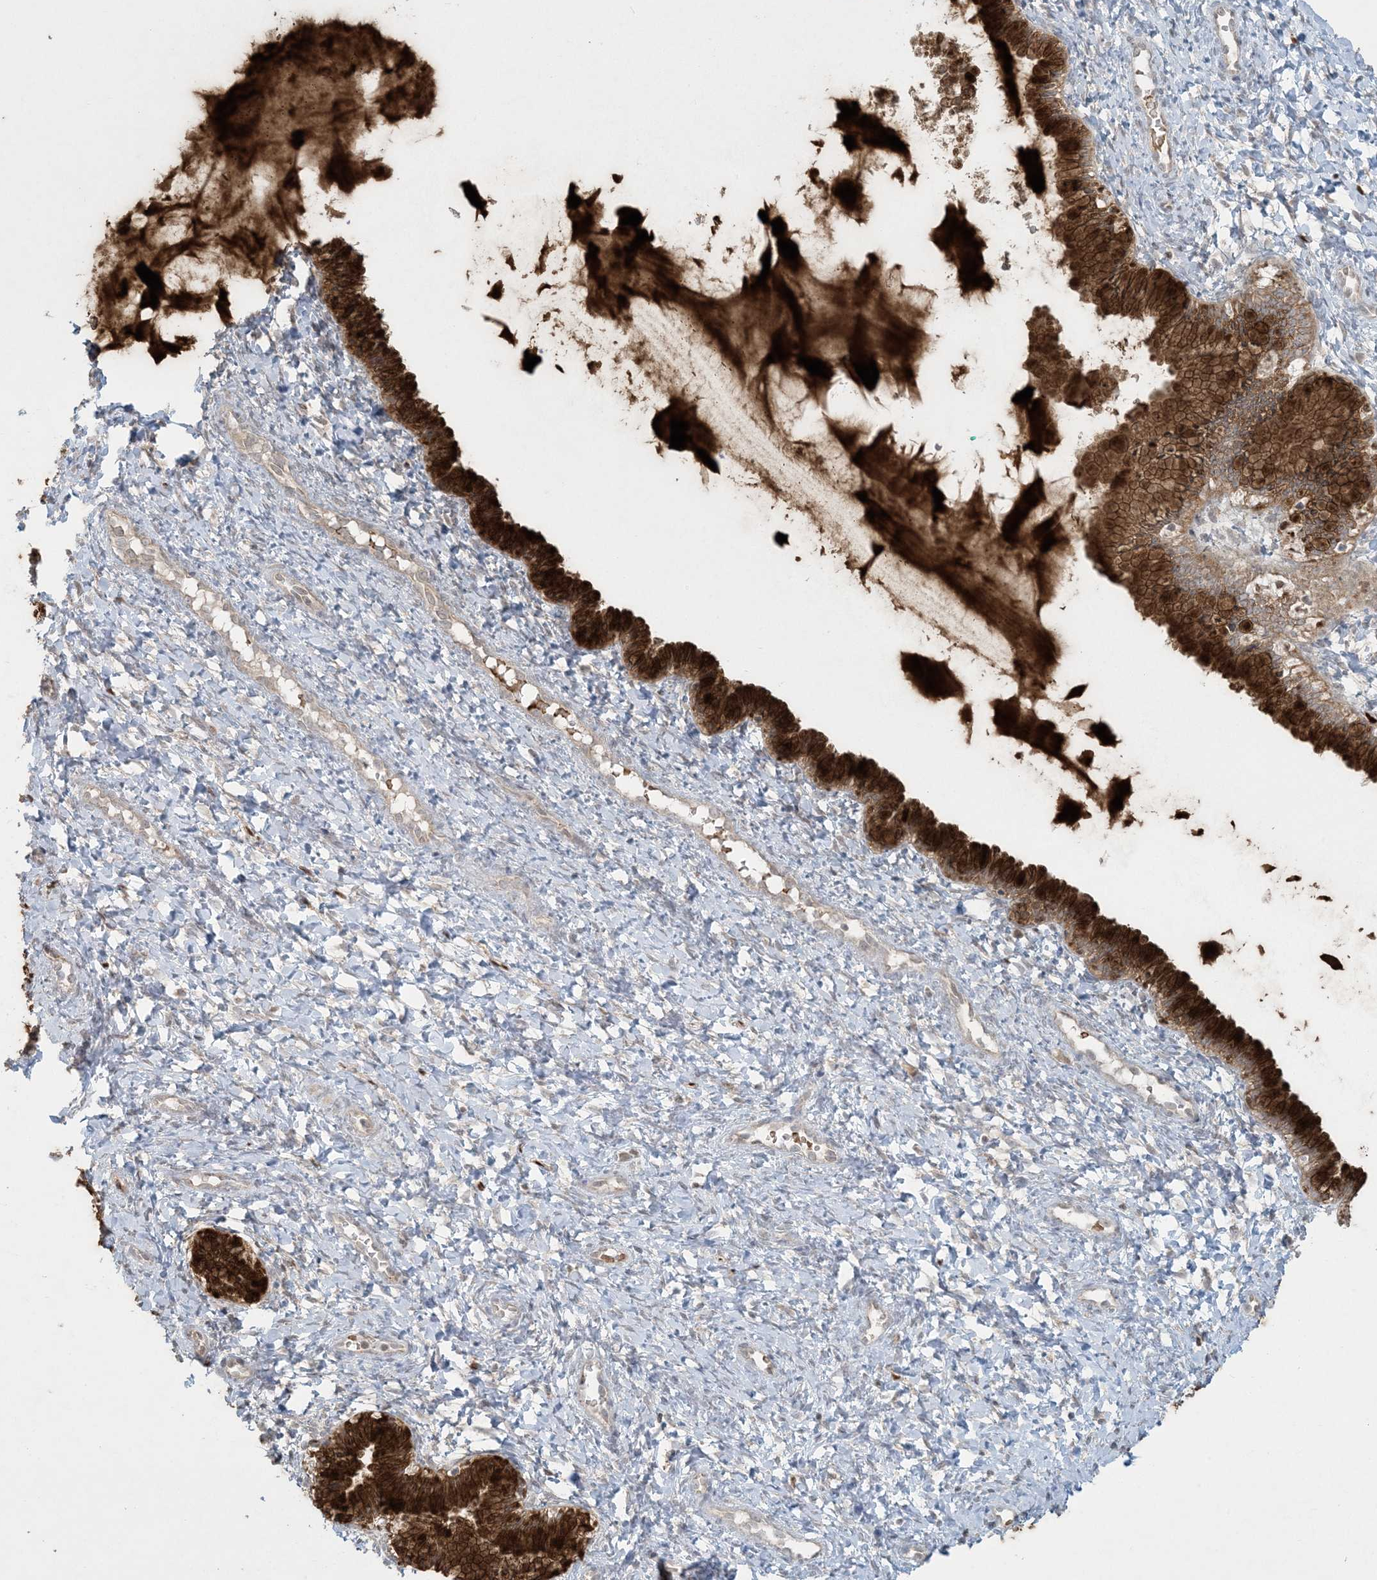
{"staining": {"intensity": "strong", "quantity": ">75%", "location": "cytoplasmic/membranous"}, "tissue": "cervix", "cell_type": "Glandular cells", "image_type": "normal", "snomed": [{"axis": "morphology", "description": "Normal tissue, NOS"}, {"axis": "morphology", "description": "Adenocarcinoma, NOS"}, {"axis": "topography", "description": "Cervix"}], "caption": "IHC of unremarkable cervix exhibits high levels of strong cytoplasmic/membranous expression in approximately >75% of glandular cells. Nuclei are stained in blue.", "gene": "CTDNEP1", "patient": {"sex": "female", "age": 29}}